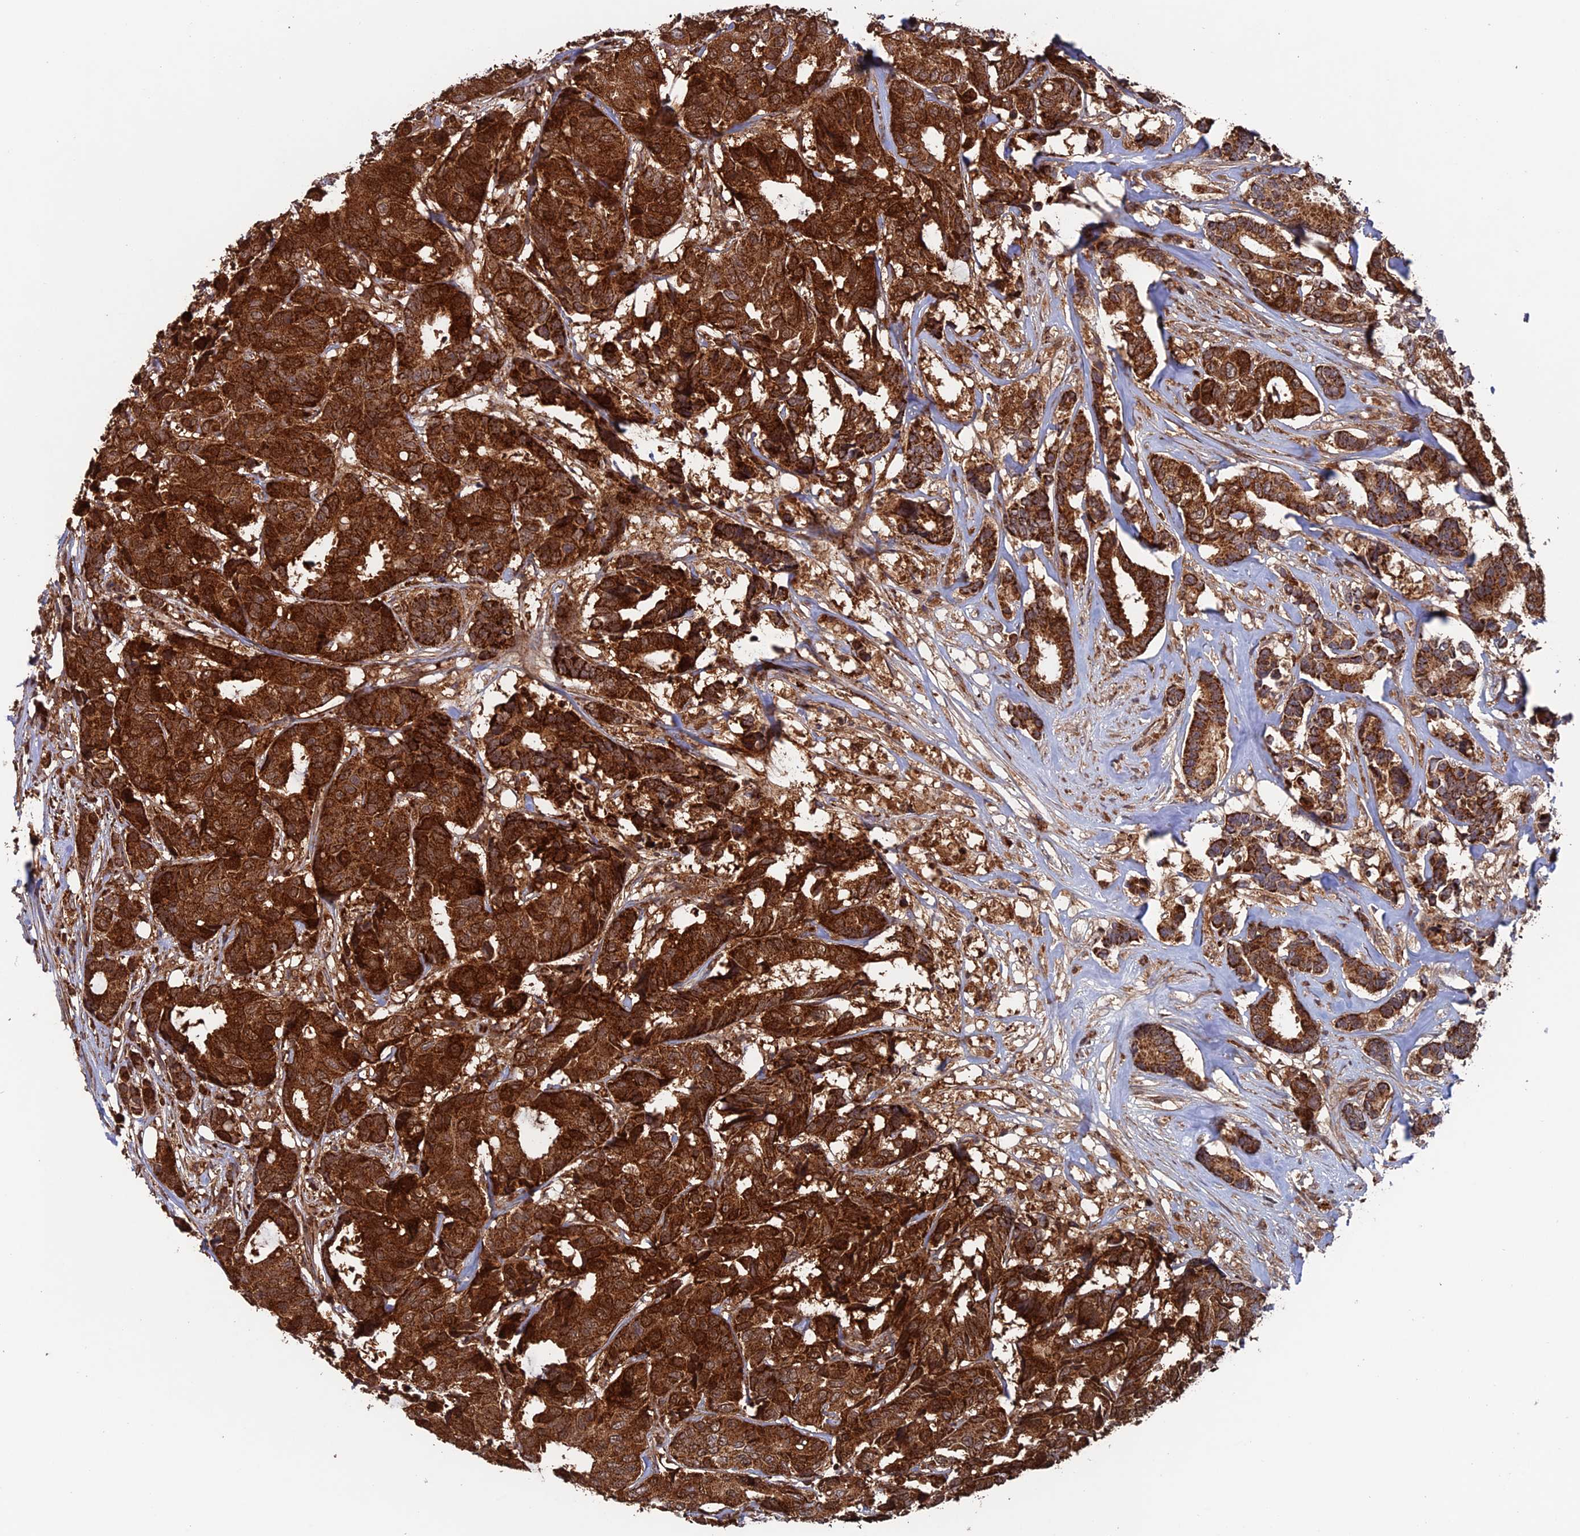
{"staining": {"intensity": "strong", "quantity": ">75%", "location": "cytoplasmic/membranous"}, "tissue": "breast cancer", "cell_type": "Tumor cells", "image_type": "cancer", "snomed": [{"axis": "morphology", "description": "Duct carcinoma"}, {"axis": "topography", "description": "Breast"}], "caption": "Protein staining reveals strong cytoplasmic/membranous staining in approximately >75% of tumor cells in breast cancer (intraductal carcinoma).", "gene": "DTYMK", "patient": {"sex": "female", "age": 87}}